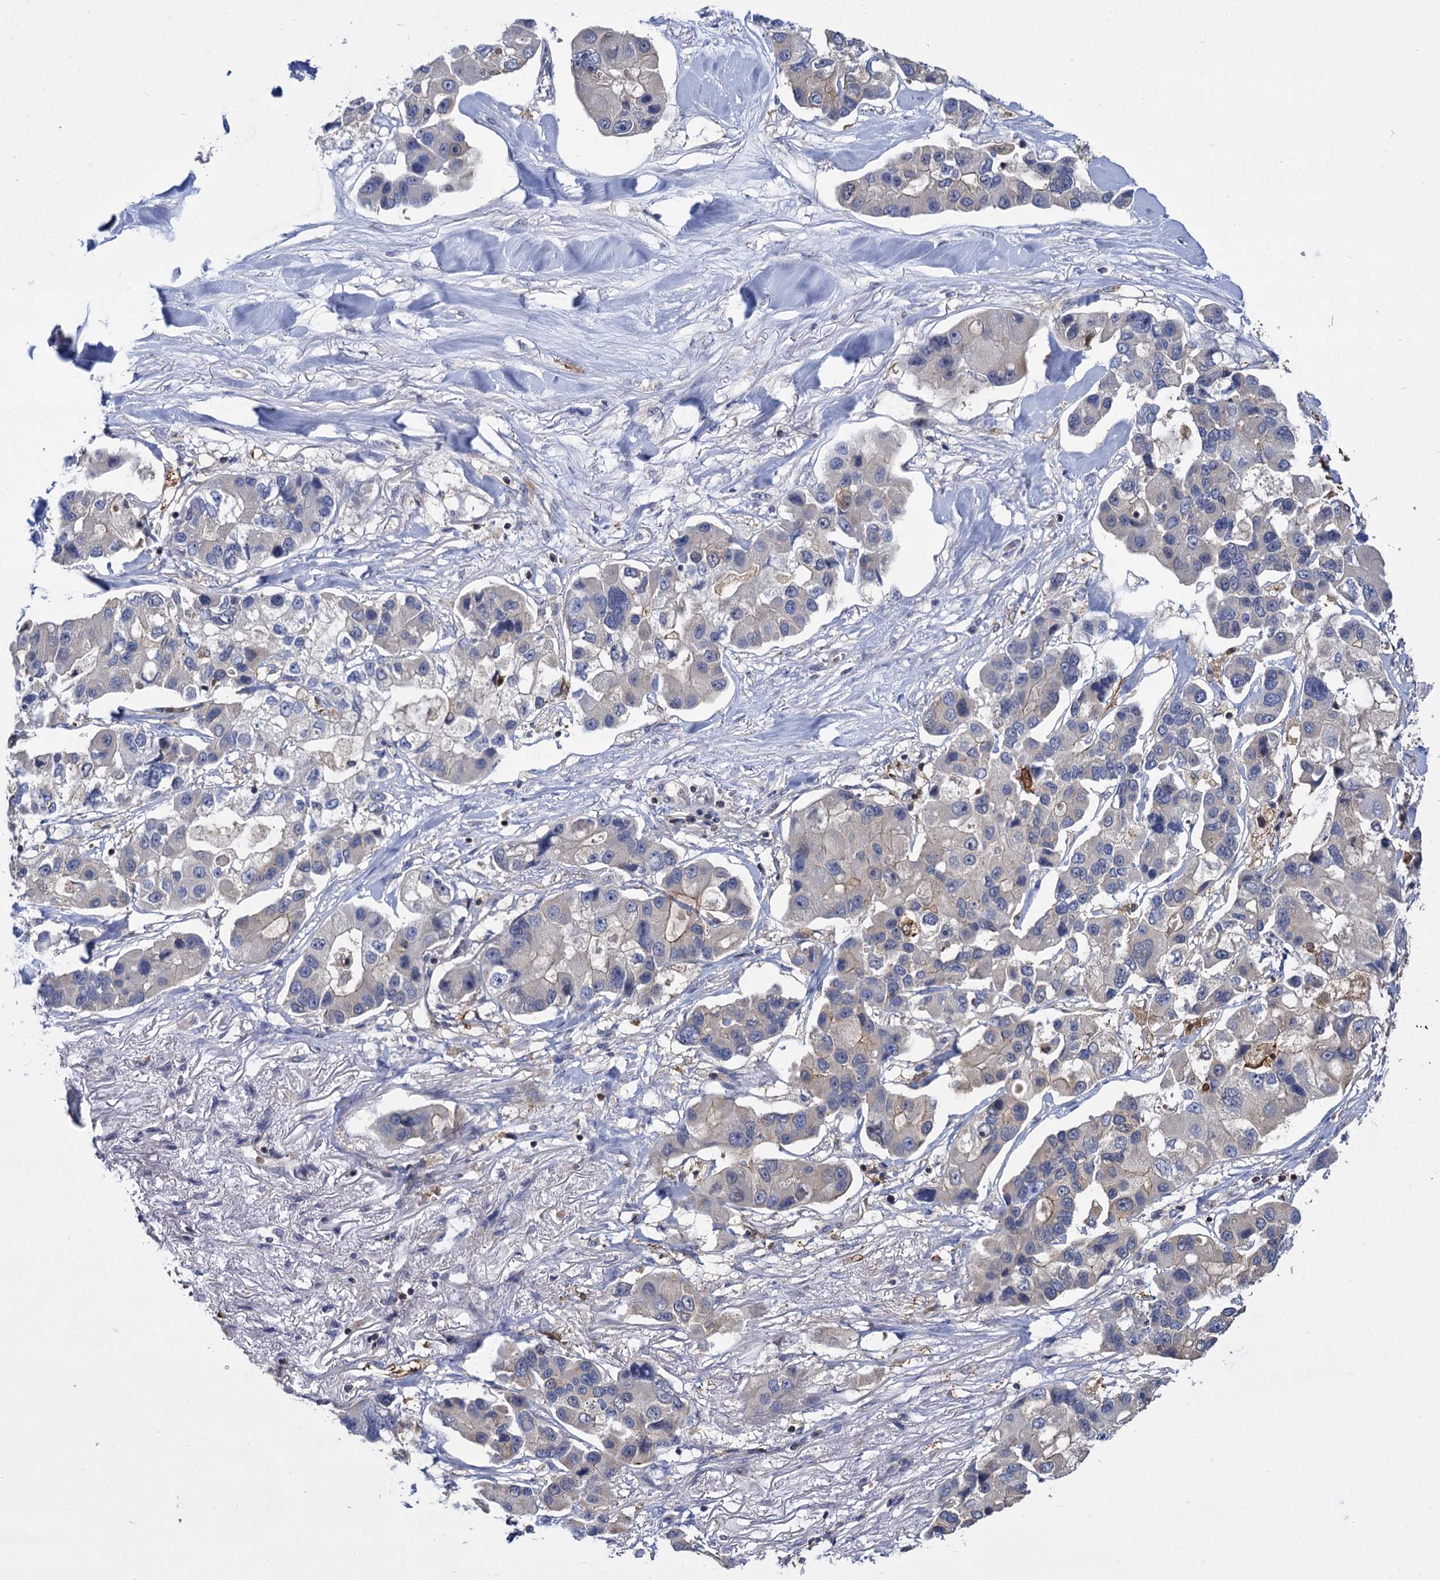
{"staining": {"intensity": "weak", "quantity": "<25%", "location": "cytoplasmic/membranous"}, "tissue": "lung cancer", "cell_type": "Tumor cells", "image_type": "cancer", "snomed": [{"axis": "morphology", "description": "Adenocarcinoma, NOS"}, {"axis": "topography", "description": "Lung"}], "caption": "Tumor cells show no significant expression in lung adenocarcinoma.", "gene": "GCLC", "patient": {"sex": "female", "age": 54}}